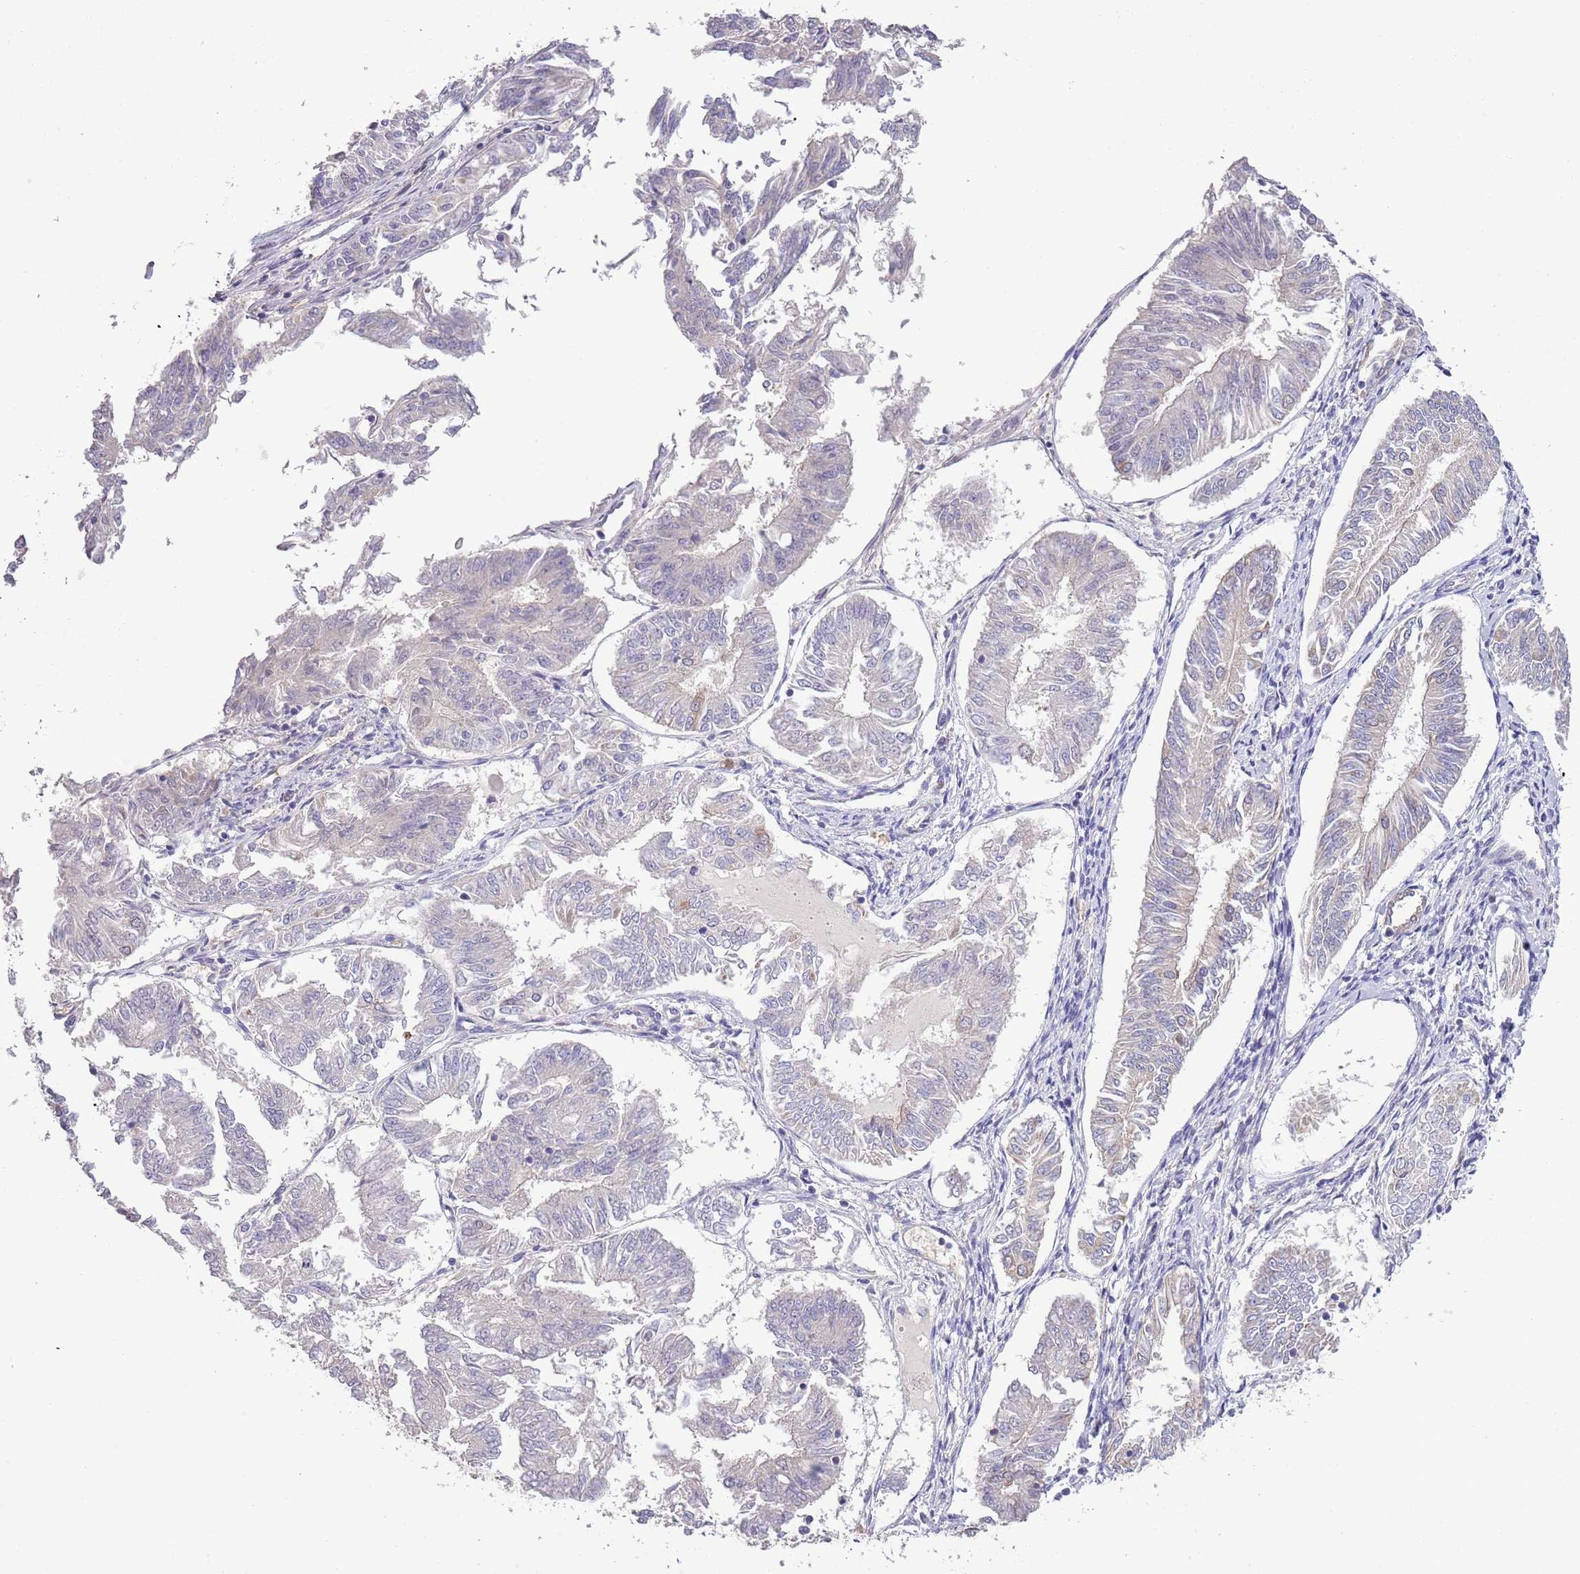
{"staining": {"intensity": "negative", "quantity": "none", "location": "none"}, "tissue": "endometrial cancer", "cell_type": "Tumor cells", "image_type": "cancer", "snomed": [{"axis": "morphology", "description": "Adenocarcinoma, NOS"}, {"axis": "topography", "description": "Endometrium"}], "caption": "Endometrial cancer was stained to show a protein in brown. There is no significant staining in tumor cells. Nuclei are stained in blue.", "gene": "LIPJ", "patient": {"sex": "female", "age": 58}}